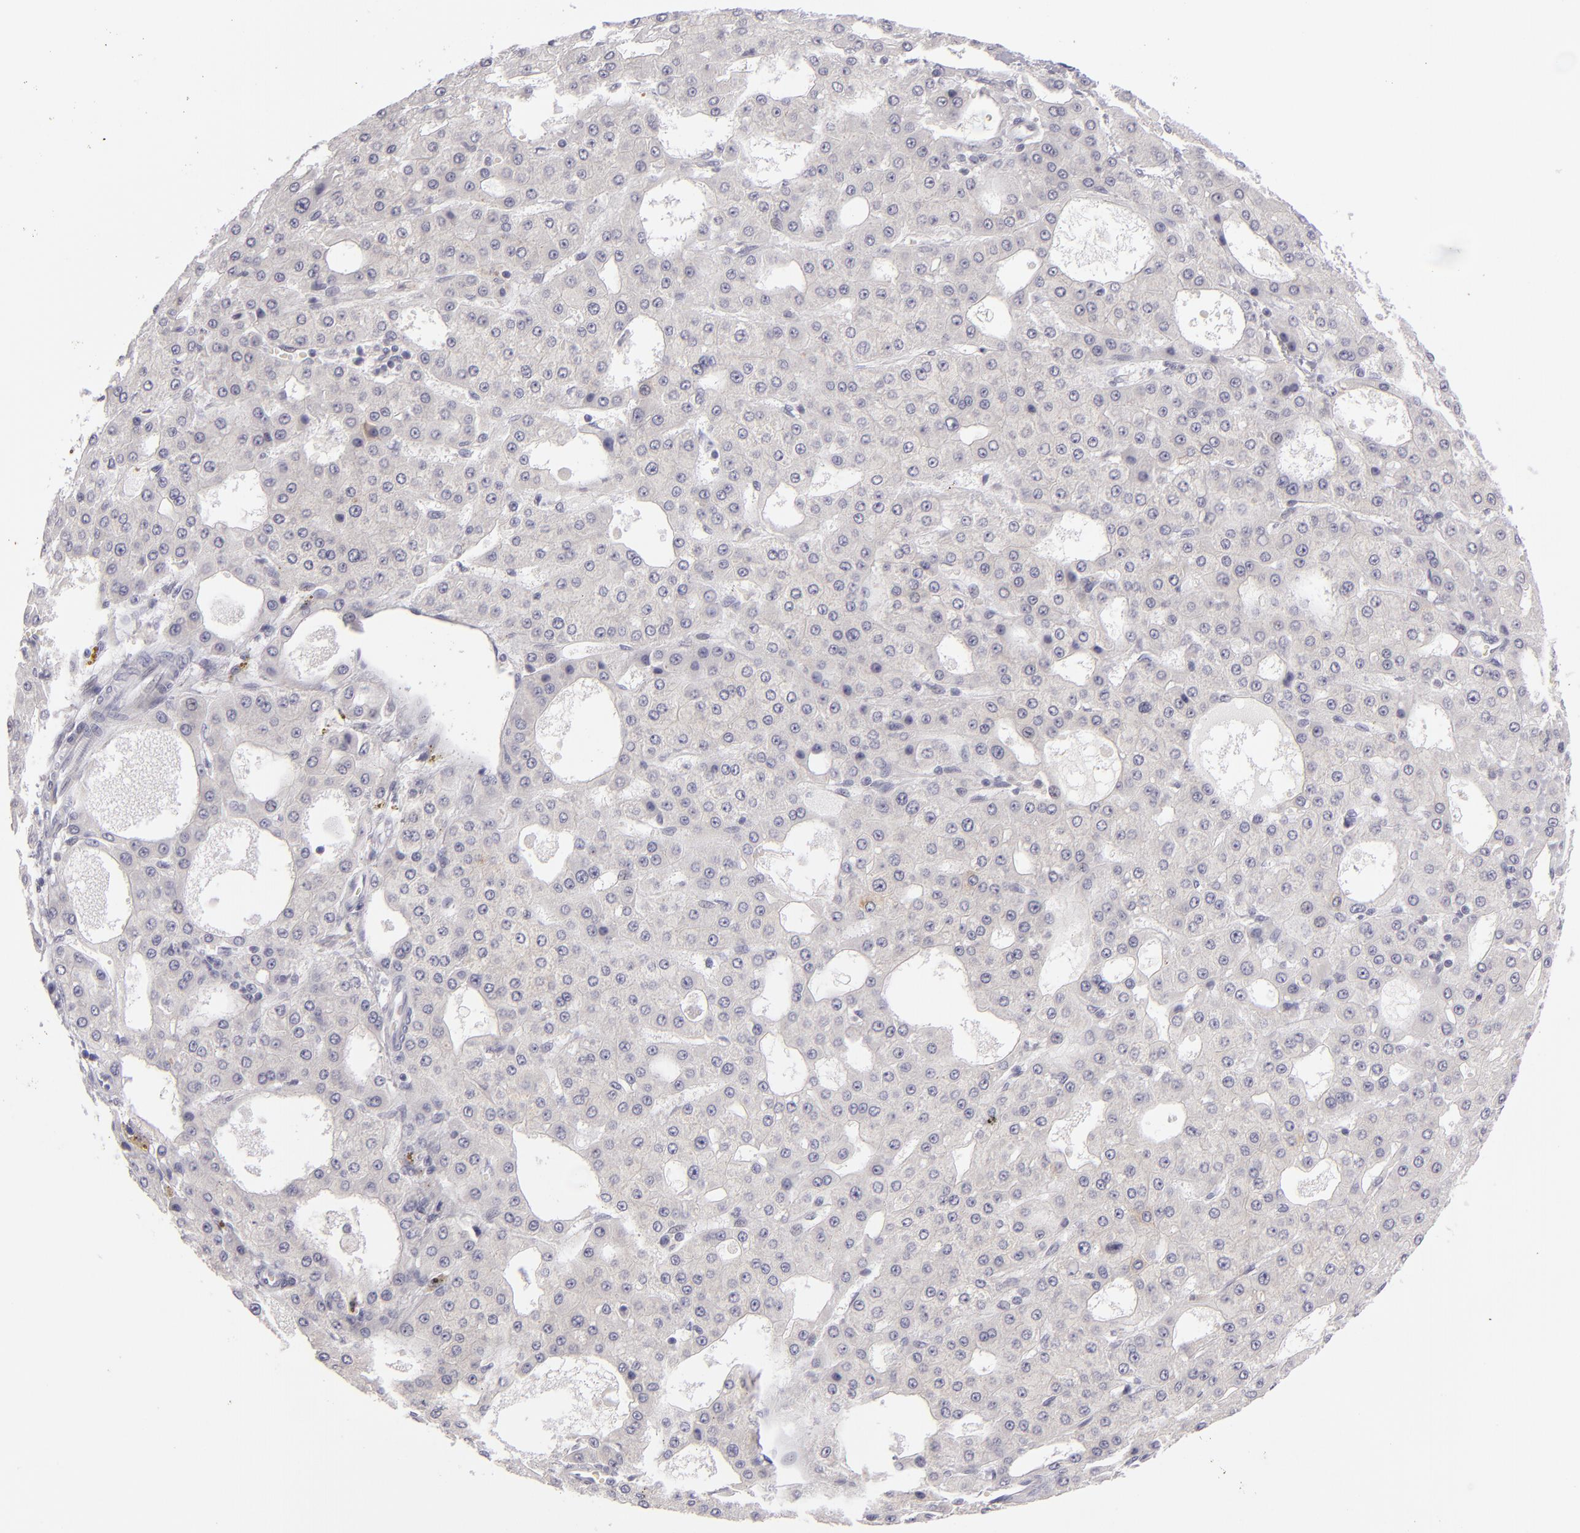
{"staining": {"intensity": "negative", "quantity": "none", "location": "none"}, "tissue": "liver cancer", "cell_type": "Tumor cells", "image_type": "cancer", "snomed": [{"axis": "morphology", "description": "Carcinoma, Hepatocellular, NOS"}, {"axis": "topography", "description": "Liver"}], "caption": "High power microscopy histopathology image of an IHC histopathology image of hepatocellular carcinoma (liver), revealing no significant positivity in tumor cells.", "gene": "TNNC1", "patient": {"sex": "male", "age": 47}}